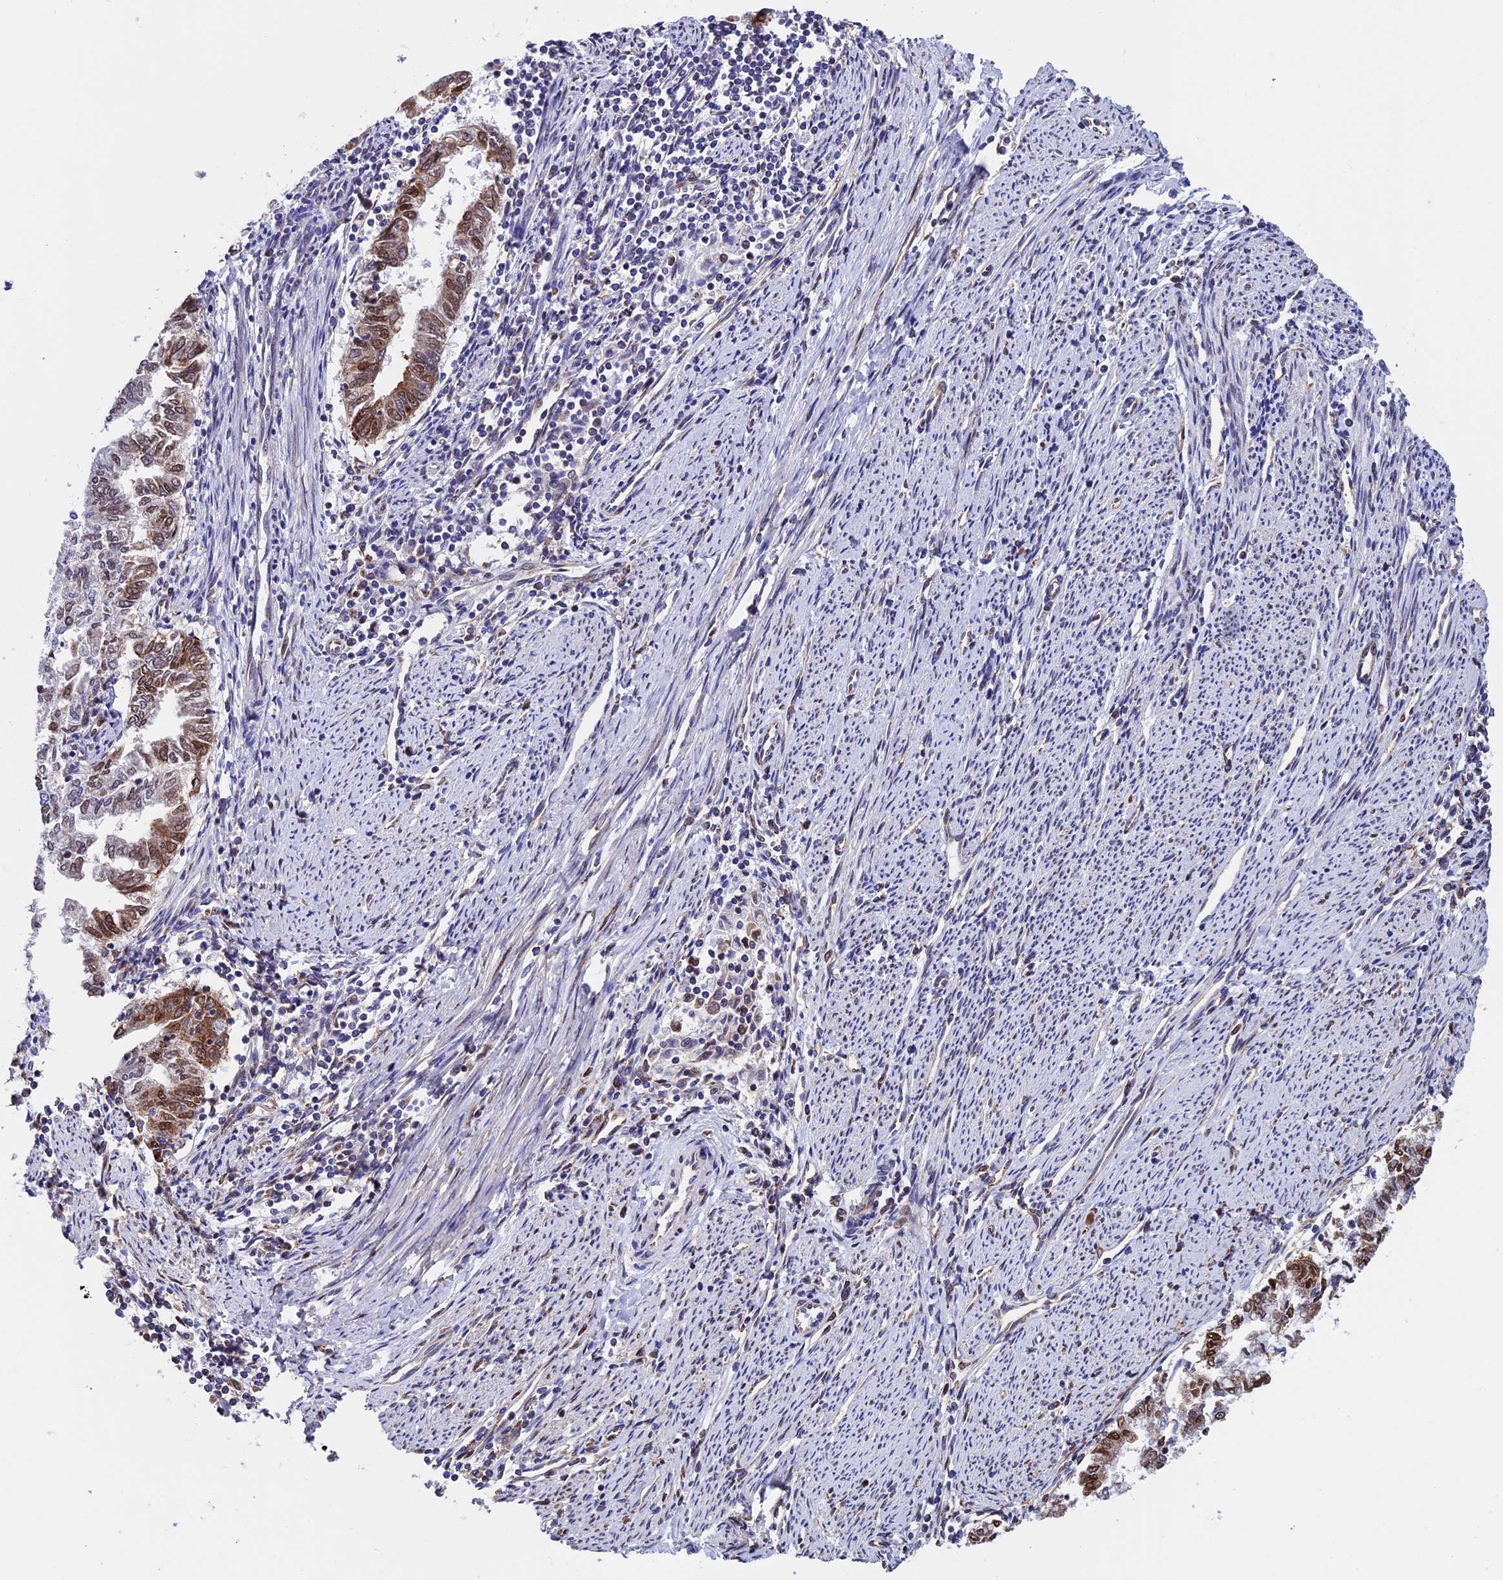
{"staining": {"intensity": "moderate", "quantity": "25%-75%", "location": "nuclear"}, "tissue": "endometrial cancer", "cell_type": "Tumor cells", "image_type": "cancer", "snomed": [{"axis": "morphology", "description": "Adenocarcinoma, NOS"}, {"axis": "topography", "description": "Endometrium"}], "caption": "Human adenocarcinoma (endometrial) stained for a protein (brown) shows moderate nuclear positive expression in approximately 25%-75% of tumor cells.", "gene": "SLC9A5", "patient": {"sex": "female", "age": 79}}